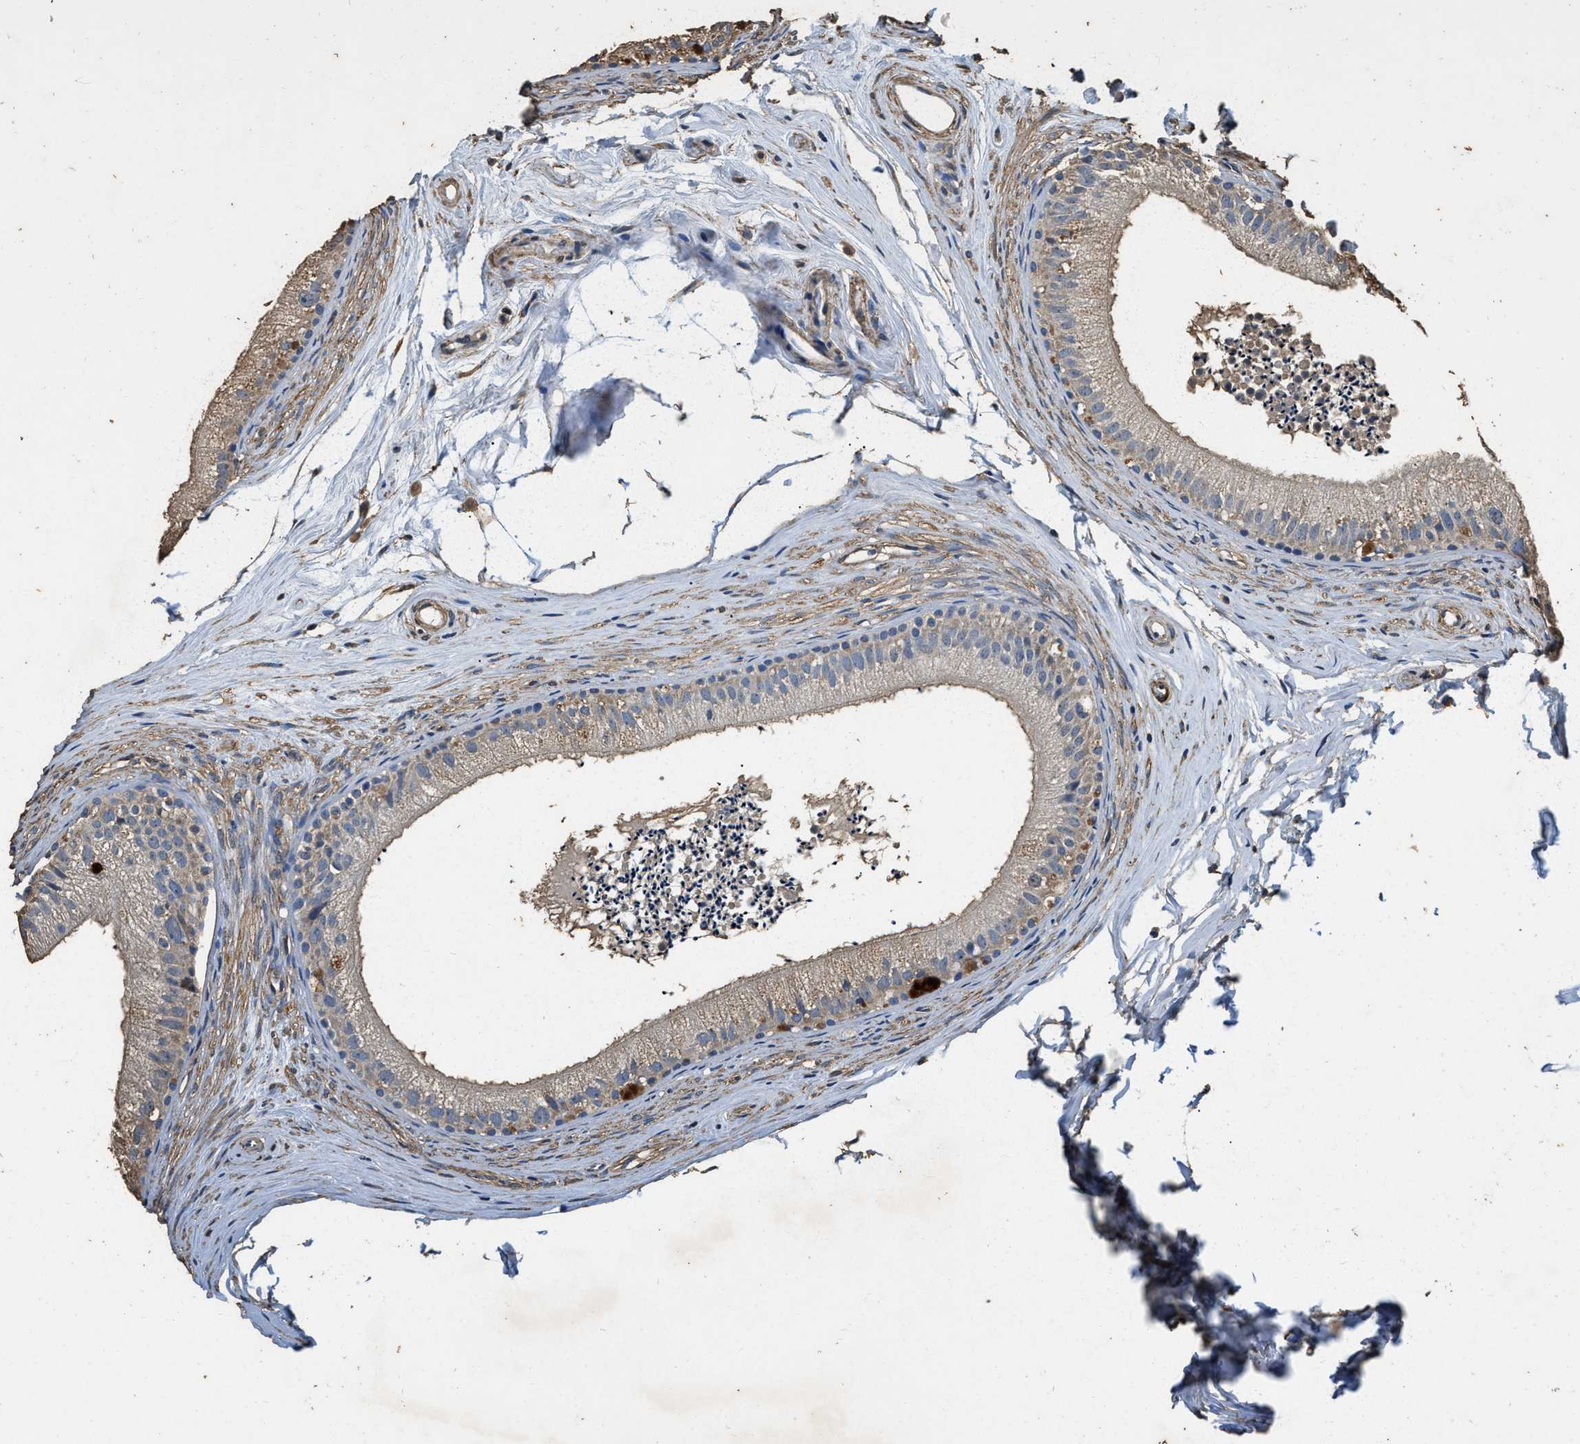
{"staining": {"intensity": "moderate", "quantity": ">75%", "location": "cytoplasmic/membranous"}, "tissue": "epididymis", "cell_type": "Glandular cells", "image_type": "normal", "snomed": [{"axis": "morphology", "description": "Normal tissue, NOS"}, {"axis": "topography", "description": "Epididymis"}], "caption": "Unremarkable epididymis demonstrates moderate cytoplasmic/membranous staining in about >75% of glandular cells.", "gene": "MIB1", "patient": {"sex": "male", "age": 56}}